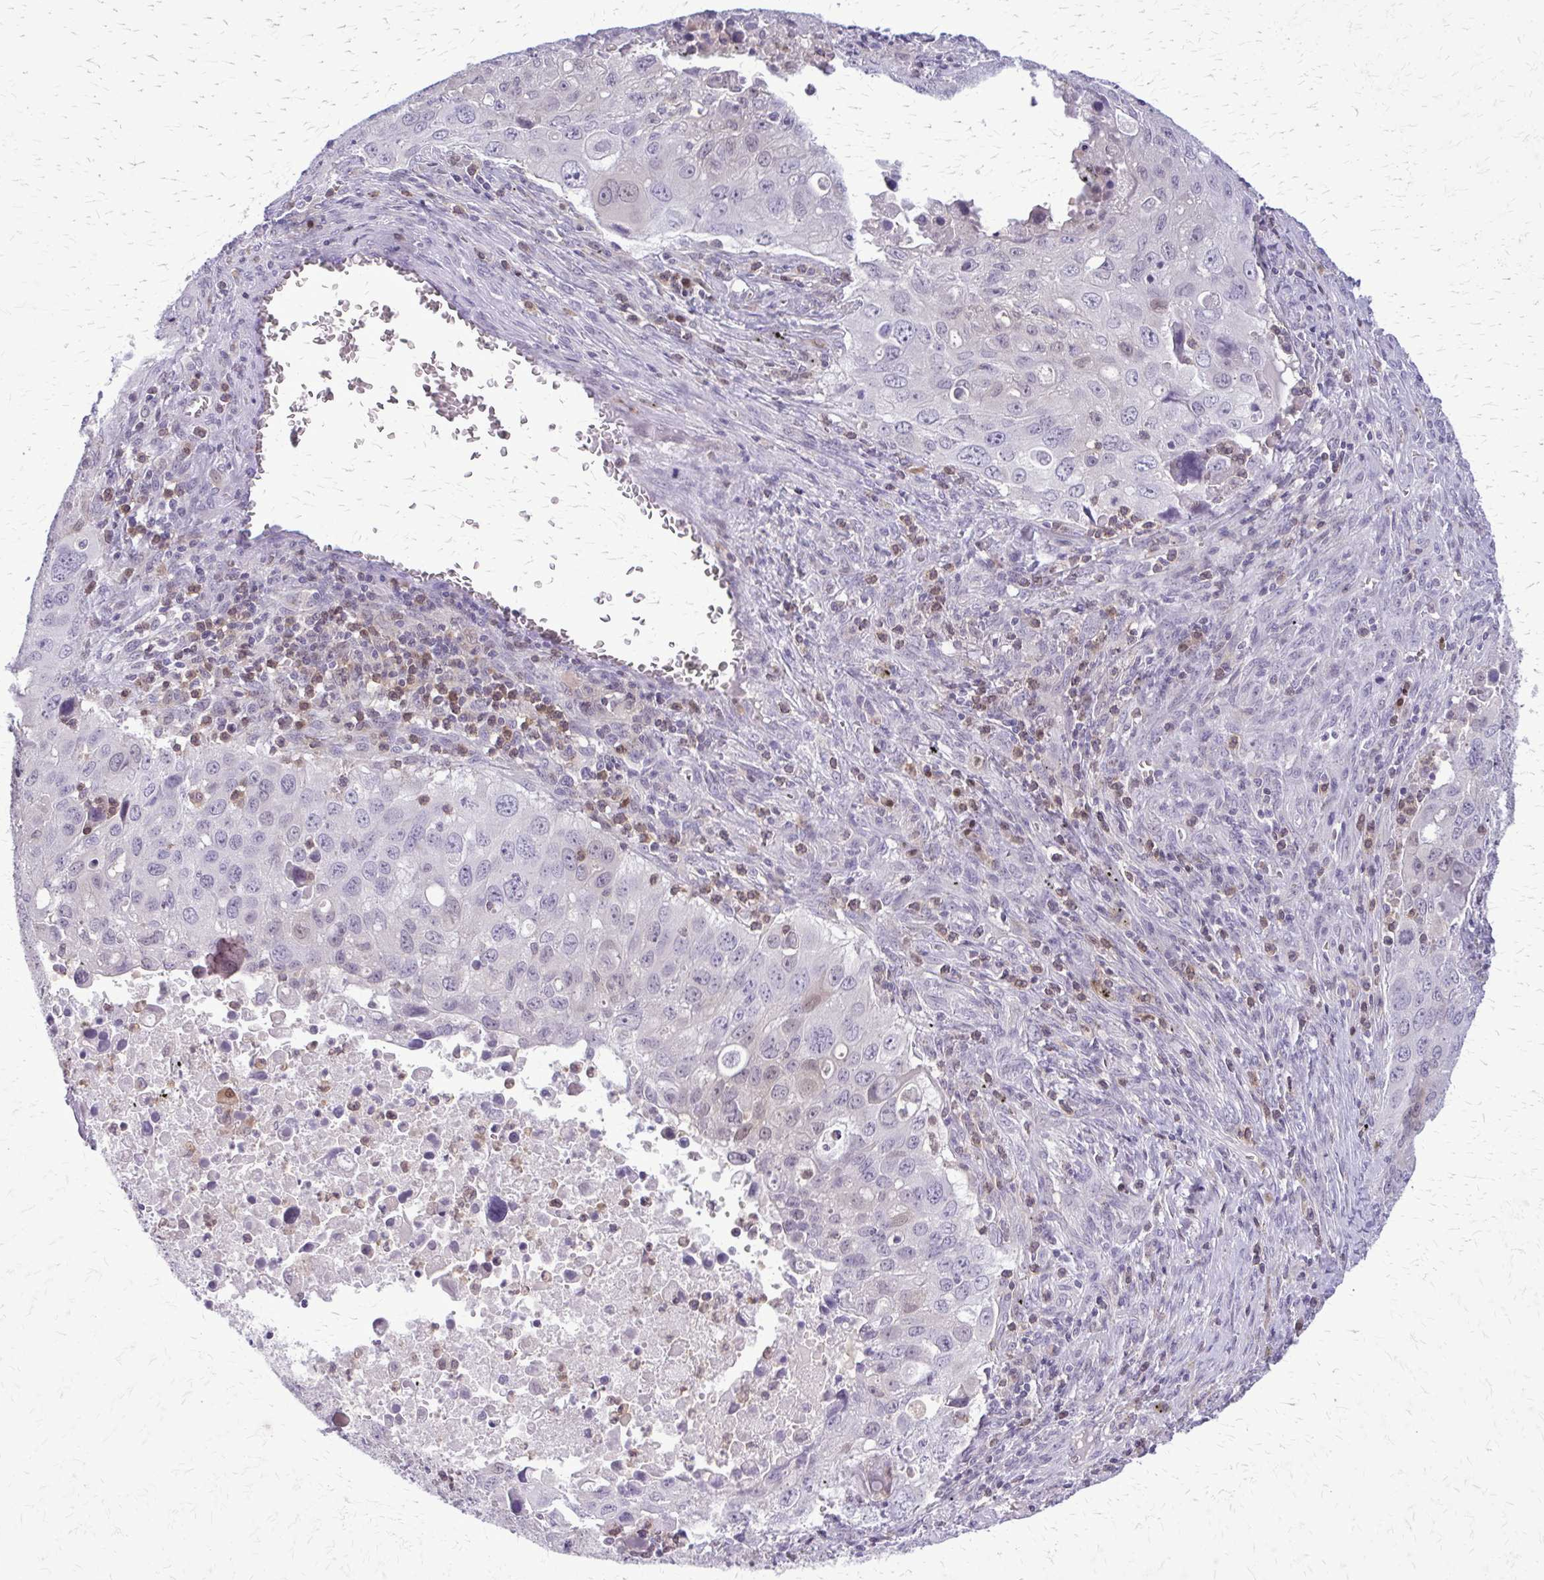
{"staining": {"intensity": "negative", "quantity": "none", "location": "none"}, "tissue": "lung cancer", "cell_type": "Tumor cells", "image_type": "cancer", "snomed": [{"axis": "morphology", "description": "Adenocarcinoma, NOS"}, {"axis": "morphology", "description": "Adenocarcinoma, metastatic, NOS"}, {"axis": "topography", "description": "Lymph node"}, {"axis": "topography", "description": "Lung"}], "caption": "Human adenocarcinoma (lung) stained for a protein using IHC demonstrates no positivity in tumor cells.", "gene": "GLRX", "patient": {"sex": "female", "age": 42}}